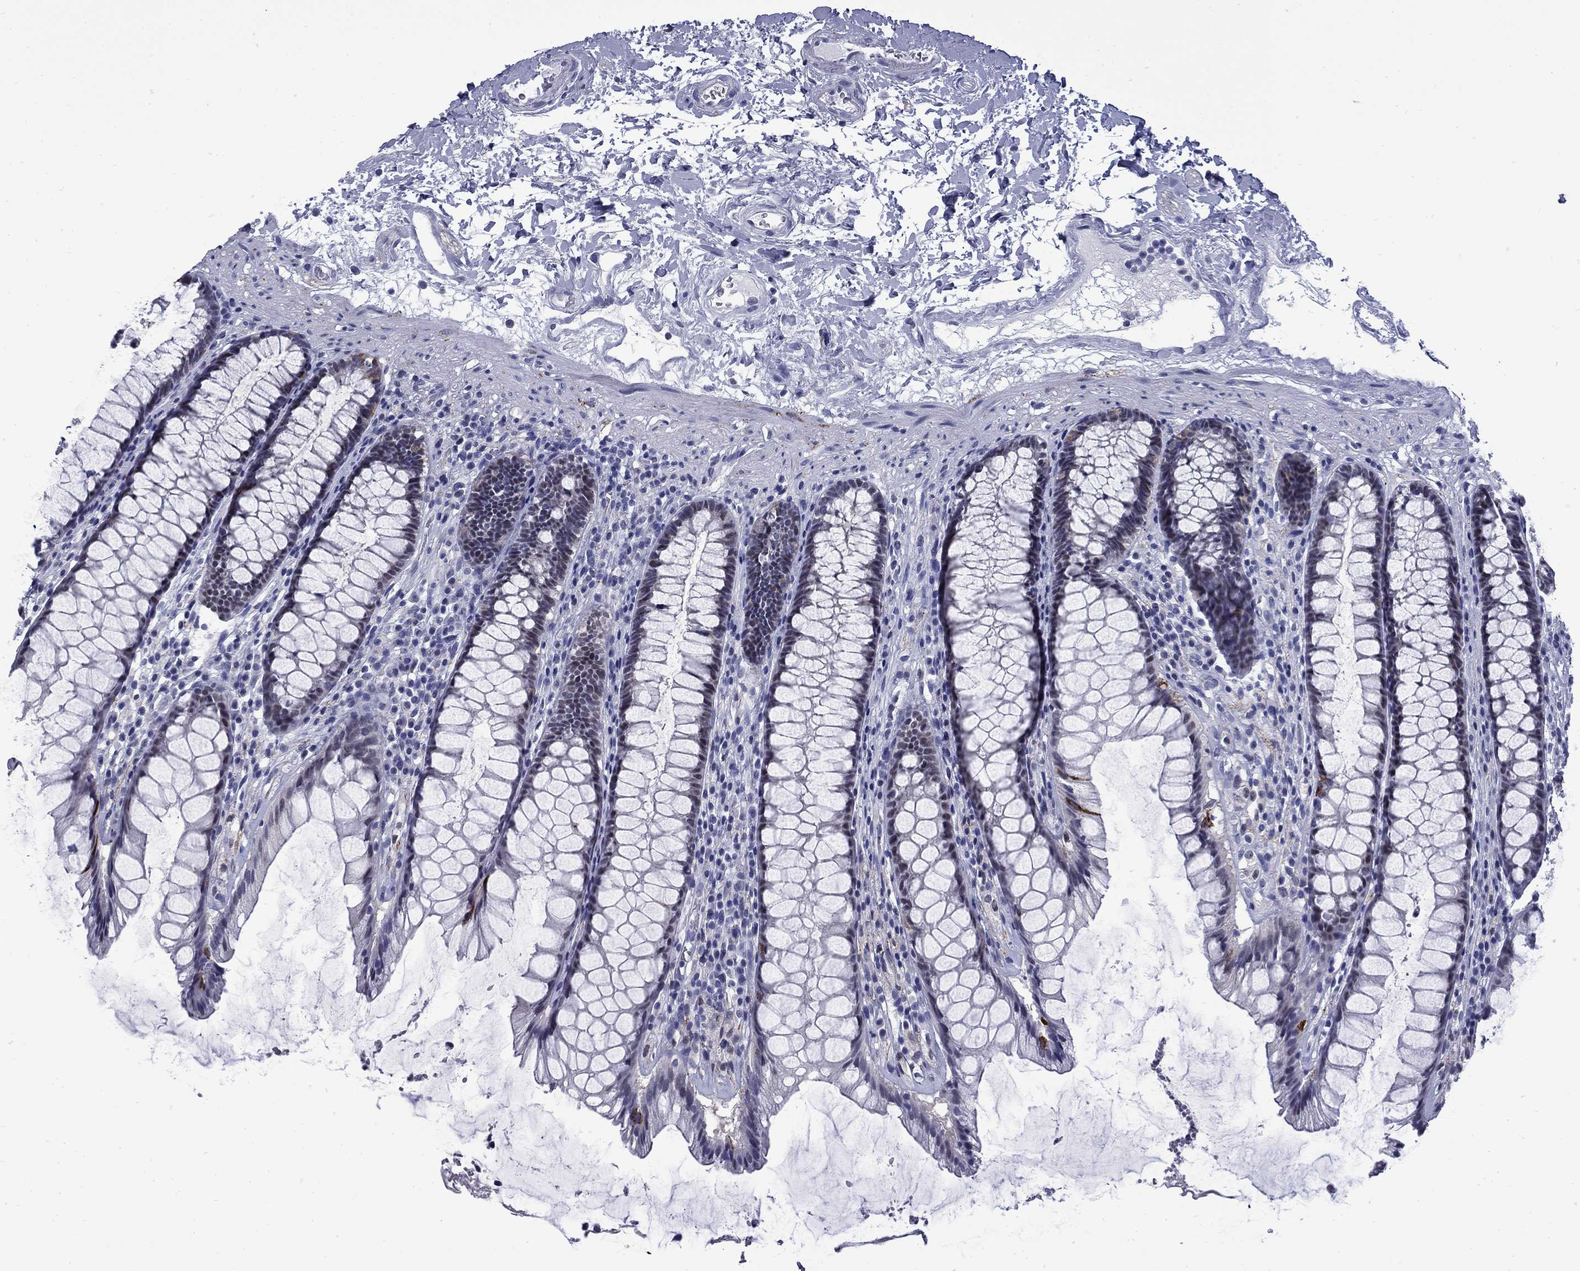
{"staining": {"intensity": "negative", "quantity": "none", "location": "none"}, "tissue": "rectum", "cell_type": "Glandular cells", "image_type": "normal", "snomed": [{"axis": "morphology", "description": "Normal tissue, NOS"}, {"axis": "topography", "description": "Rectum"}], "caption": "Image shows no protein staining in glandular cells of normal rectum. (DAB (3,3'-diaminobenzidine) IHC visualized using brightfield microscopy, high magnification).", "gene": "MGARP", "patient": {"sex": "male", "age": 72}}